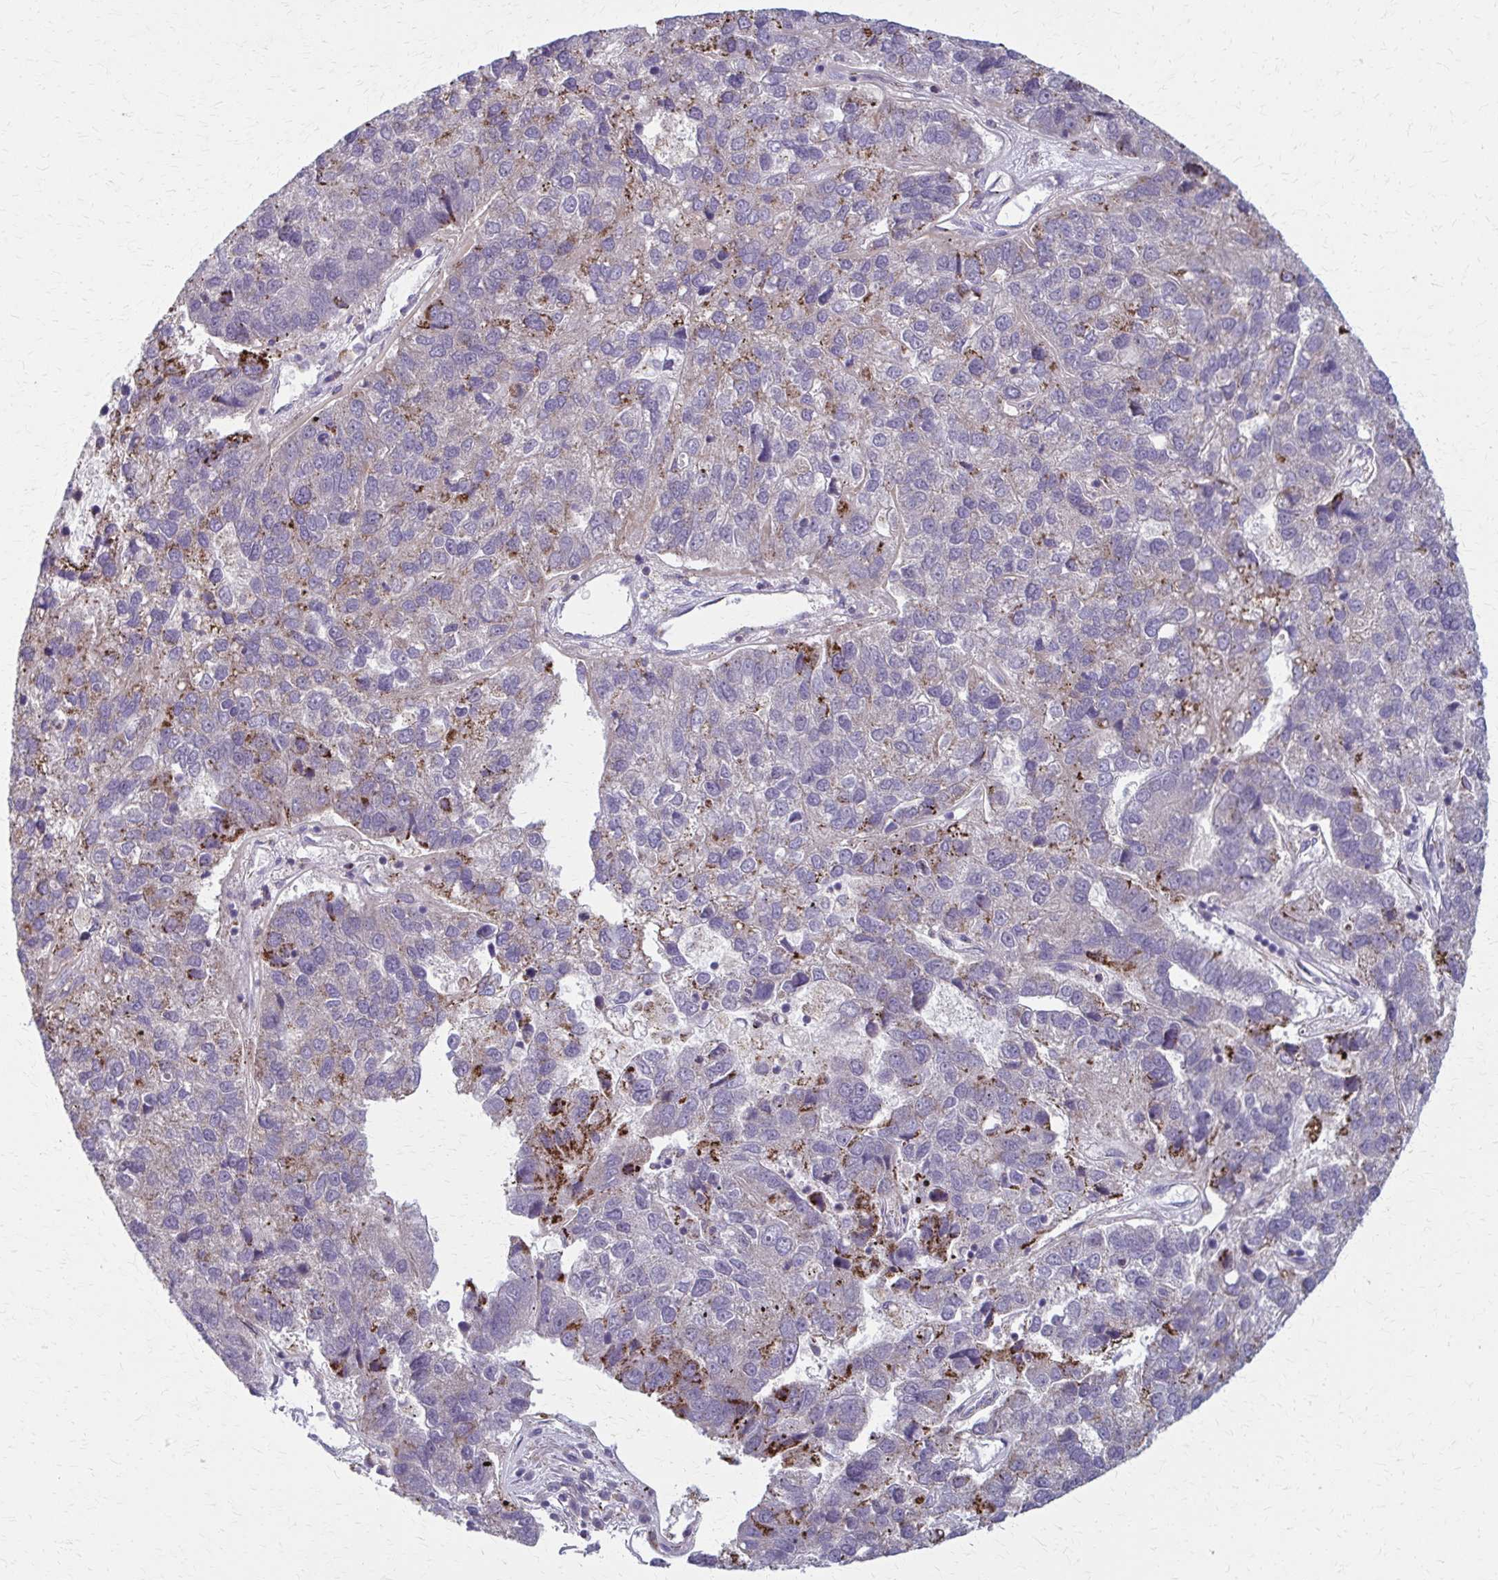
{"staining": {"intensity": "negative", "quantity": "none", "location": "none"}, "tissue": "pancreatic cancer", "cell_type": "Tumor cells", "image_type": "cancer", "snomed": [{"axis": "morphology", "description": "Adenocarcinoma, NOS"}, {"axis": "topography", "description": "Pancreas"}], "caption": "IHC micrograph of pancreatic cancer (adenocarcinoma) stained for a protein (brown), which displays no staining in tumor cells.", "gene": "TVP23A", "patient": {"sex": "female", "age": 61}}